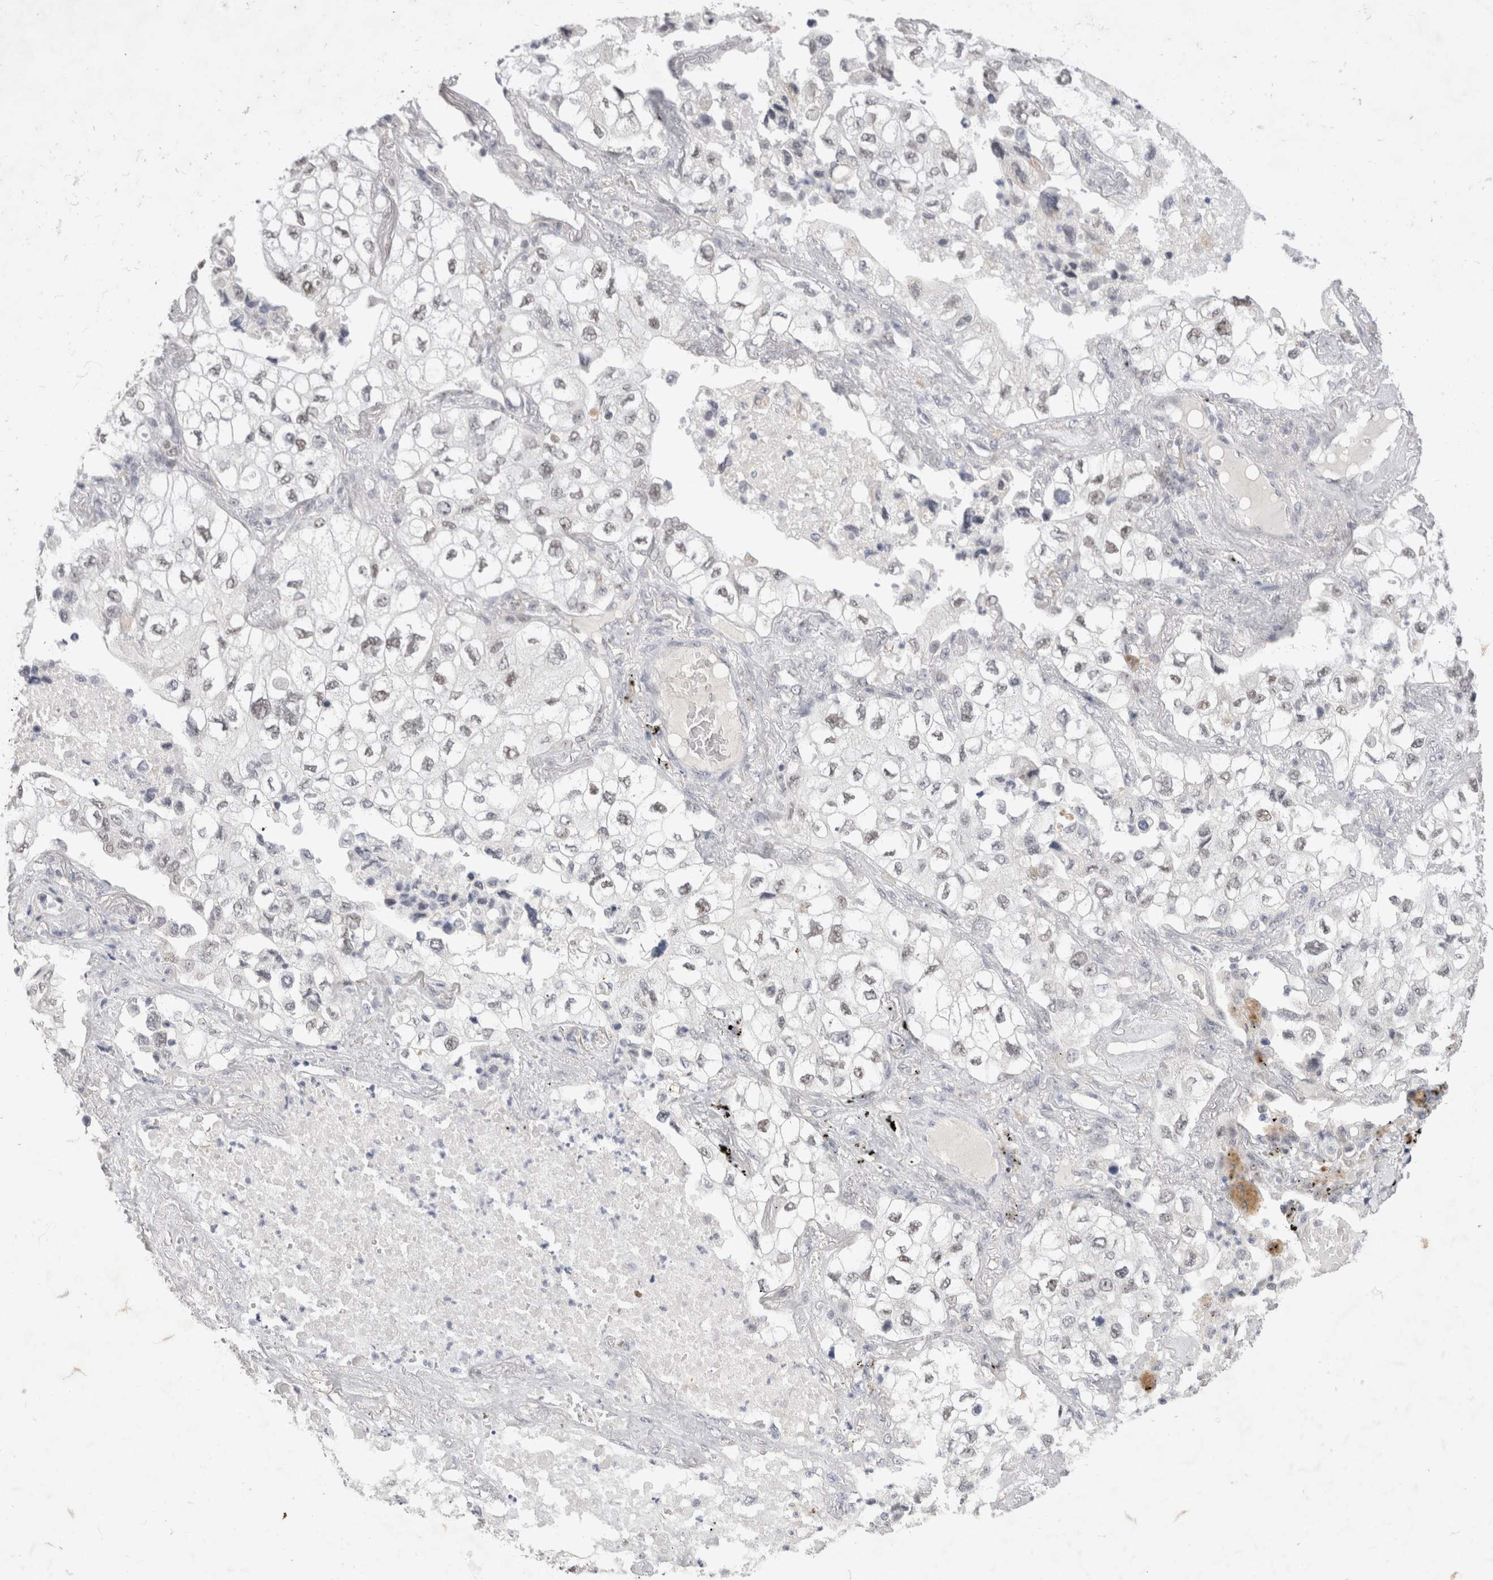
{"staining": {"intensity": "weak", "quantity": "<25%", "location": "nuclear"}, "tissue": "lung cancer", "cell_type": "Tumor cells", "image_type": "cancer", "snomed": [{"axis": "morphology", "description": "Adenocarcinoma, NOS"}, {"axis": "topography", "description": "Lung"}], "caption": "Tumor cells show no significant protein expression in lung adenocarcinoma.", "gene": "RECQL4", "patient": {"sex": "male", "age": 63}}